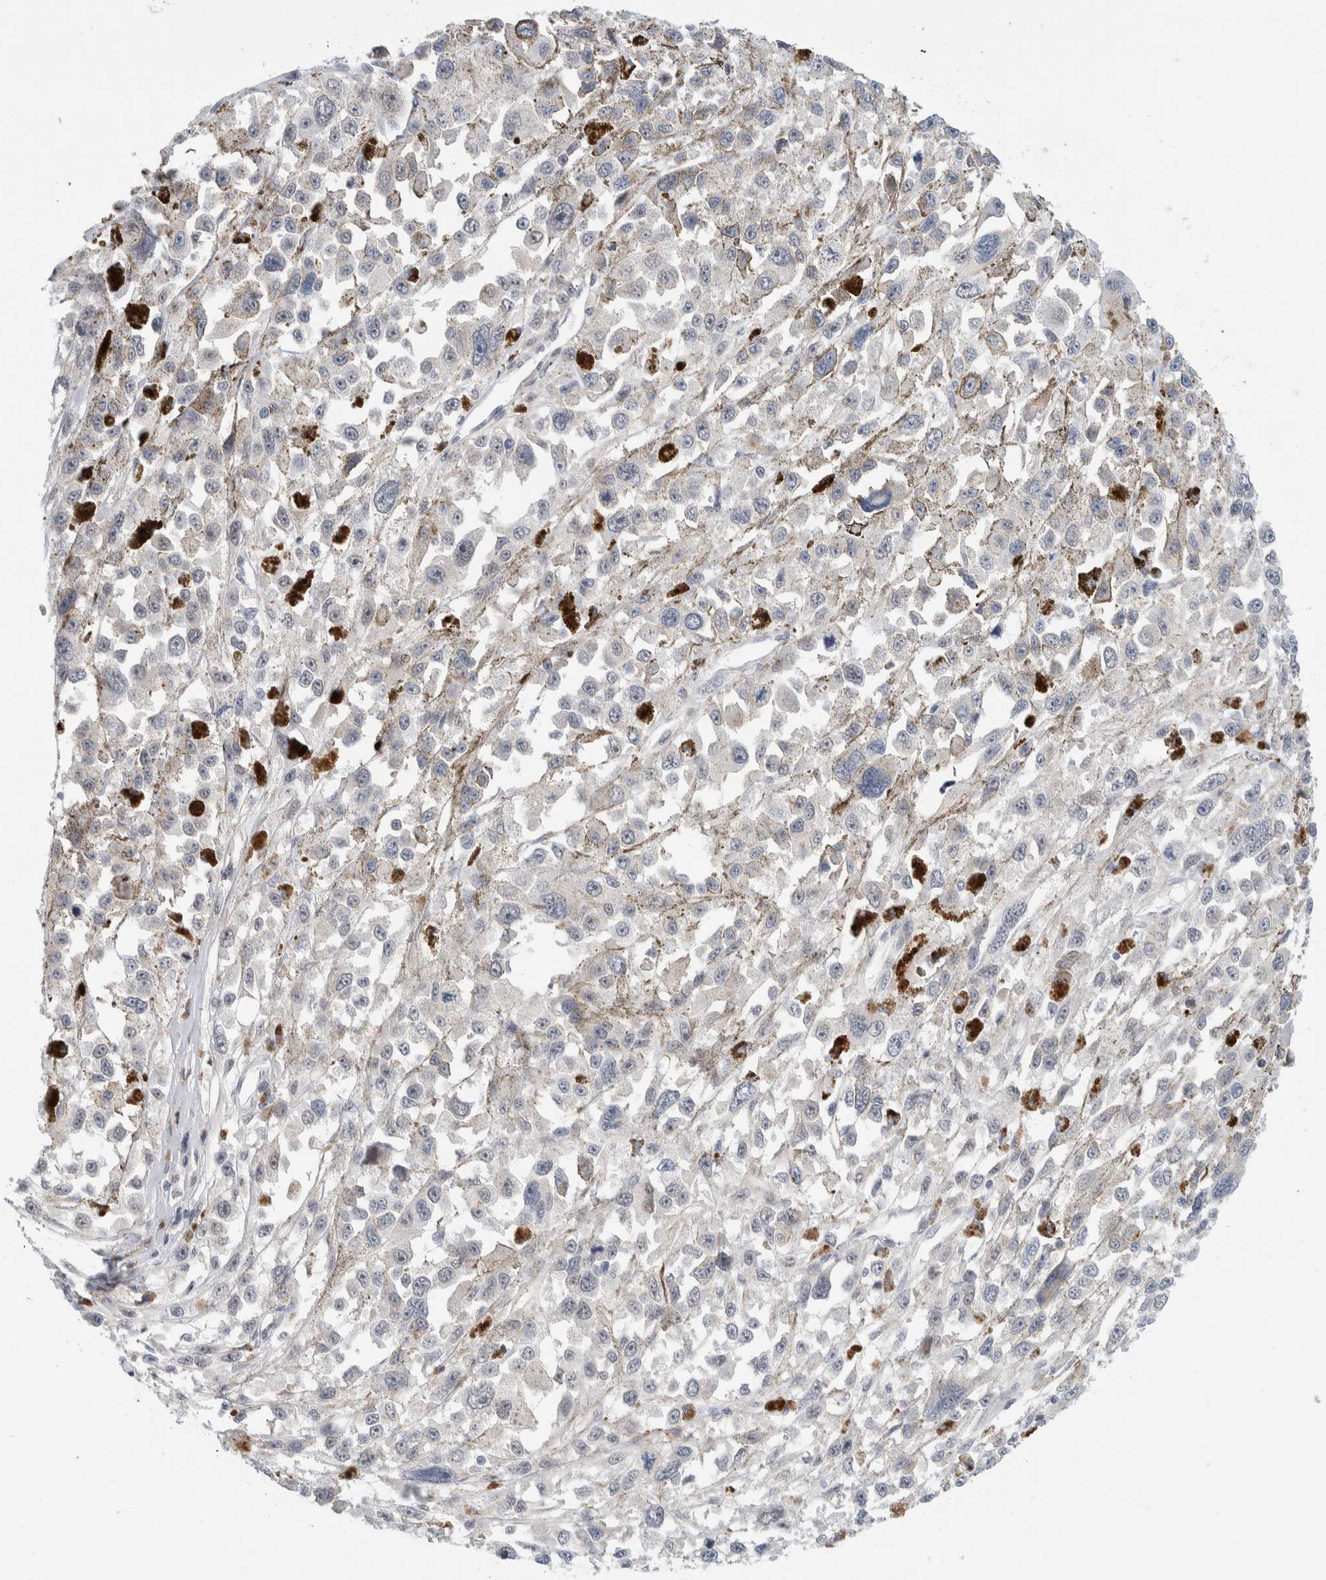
{"staining": {"intensity": "negative", "quantity": "none", "location": "none"}, "tissue": "melanoma", "cell_type": "Tumor cells", "image_type": "cancer", "snomed": [{"axis": "morphology", "description": "Malignant melanoma, Metastatic site"}, {"axis": "topography", "description": "Lymph node"}], "caption": "High power microscopy photomicrograph of an IHC image of melanoma, revealing no significant positivity in tumor cells.", "gene": "NCR3LG1", "patient": {"sex": "male", "age": 59}}